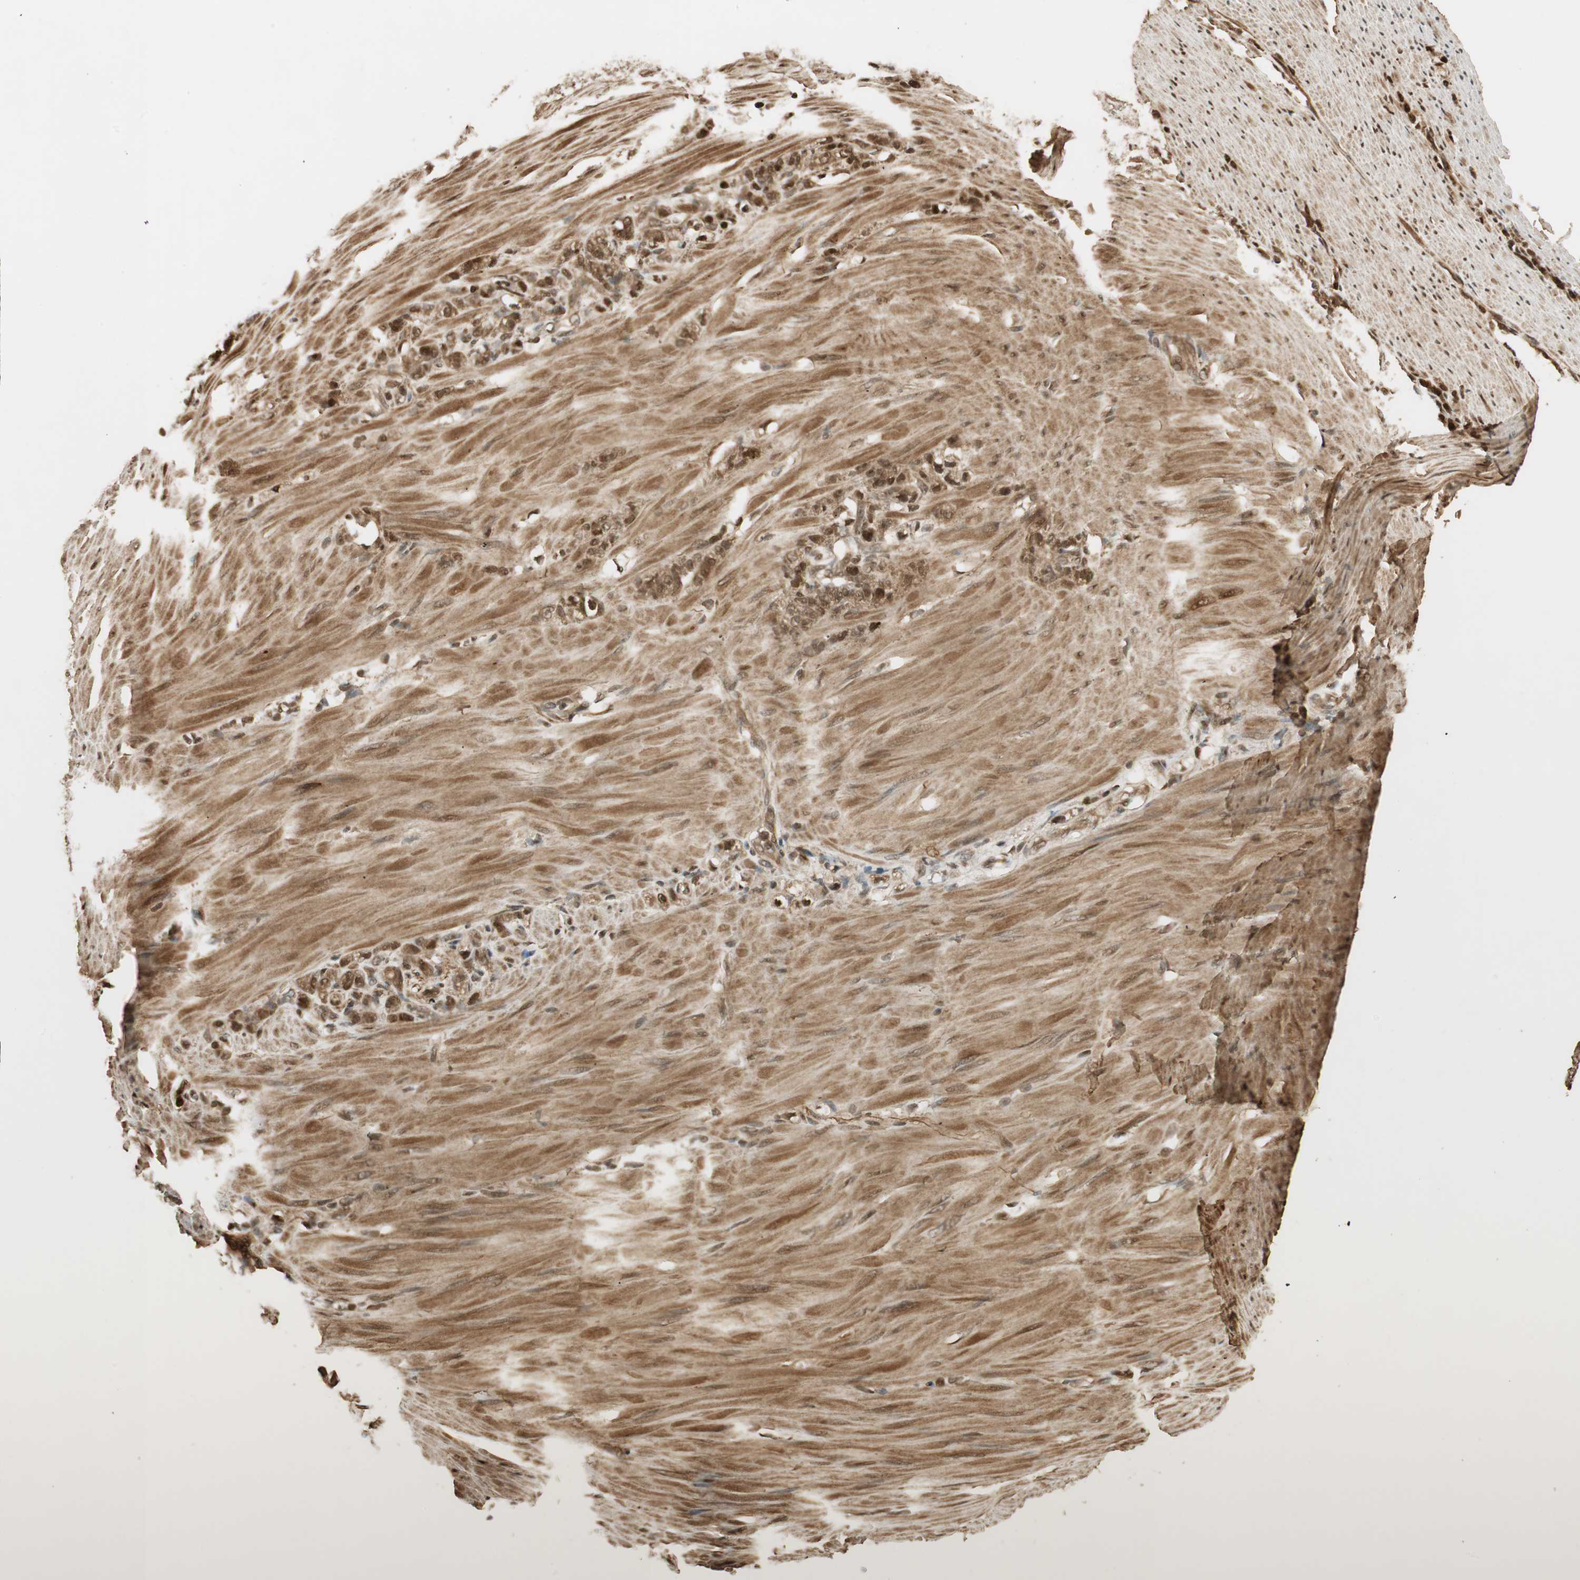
{"staining": {"intensity": "strong", "quantity": ">75%", "location": "cytoplasmic/membranous,nuclear"}, "tissue": "stomach cancer", "cell_type": "Tumor cells", "image_type": "cancer", "snomed": [{"axis": "morphology", "description": "Adenocarcinoma, NOS"}, {"axis": "topography", "description": "Stomach"}], "caption": "Stomach adenocarcinoma stained with a brown dye shows strong cytoplasmic/membranous and nuclear positive positivity in about >75% of tumor cells.", "gene": "RPA3", "patient": {"sex": "male", "age": 82}}